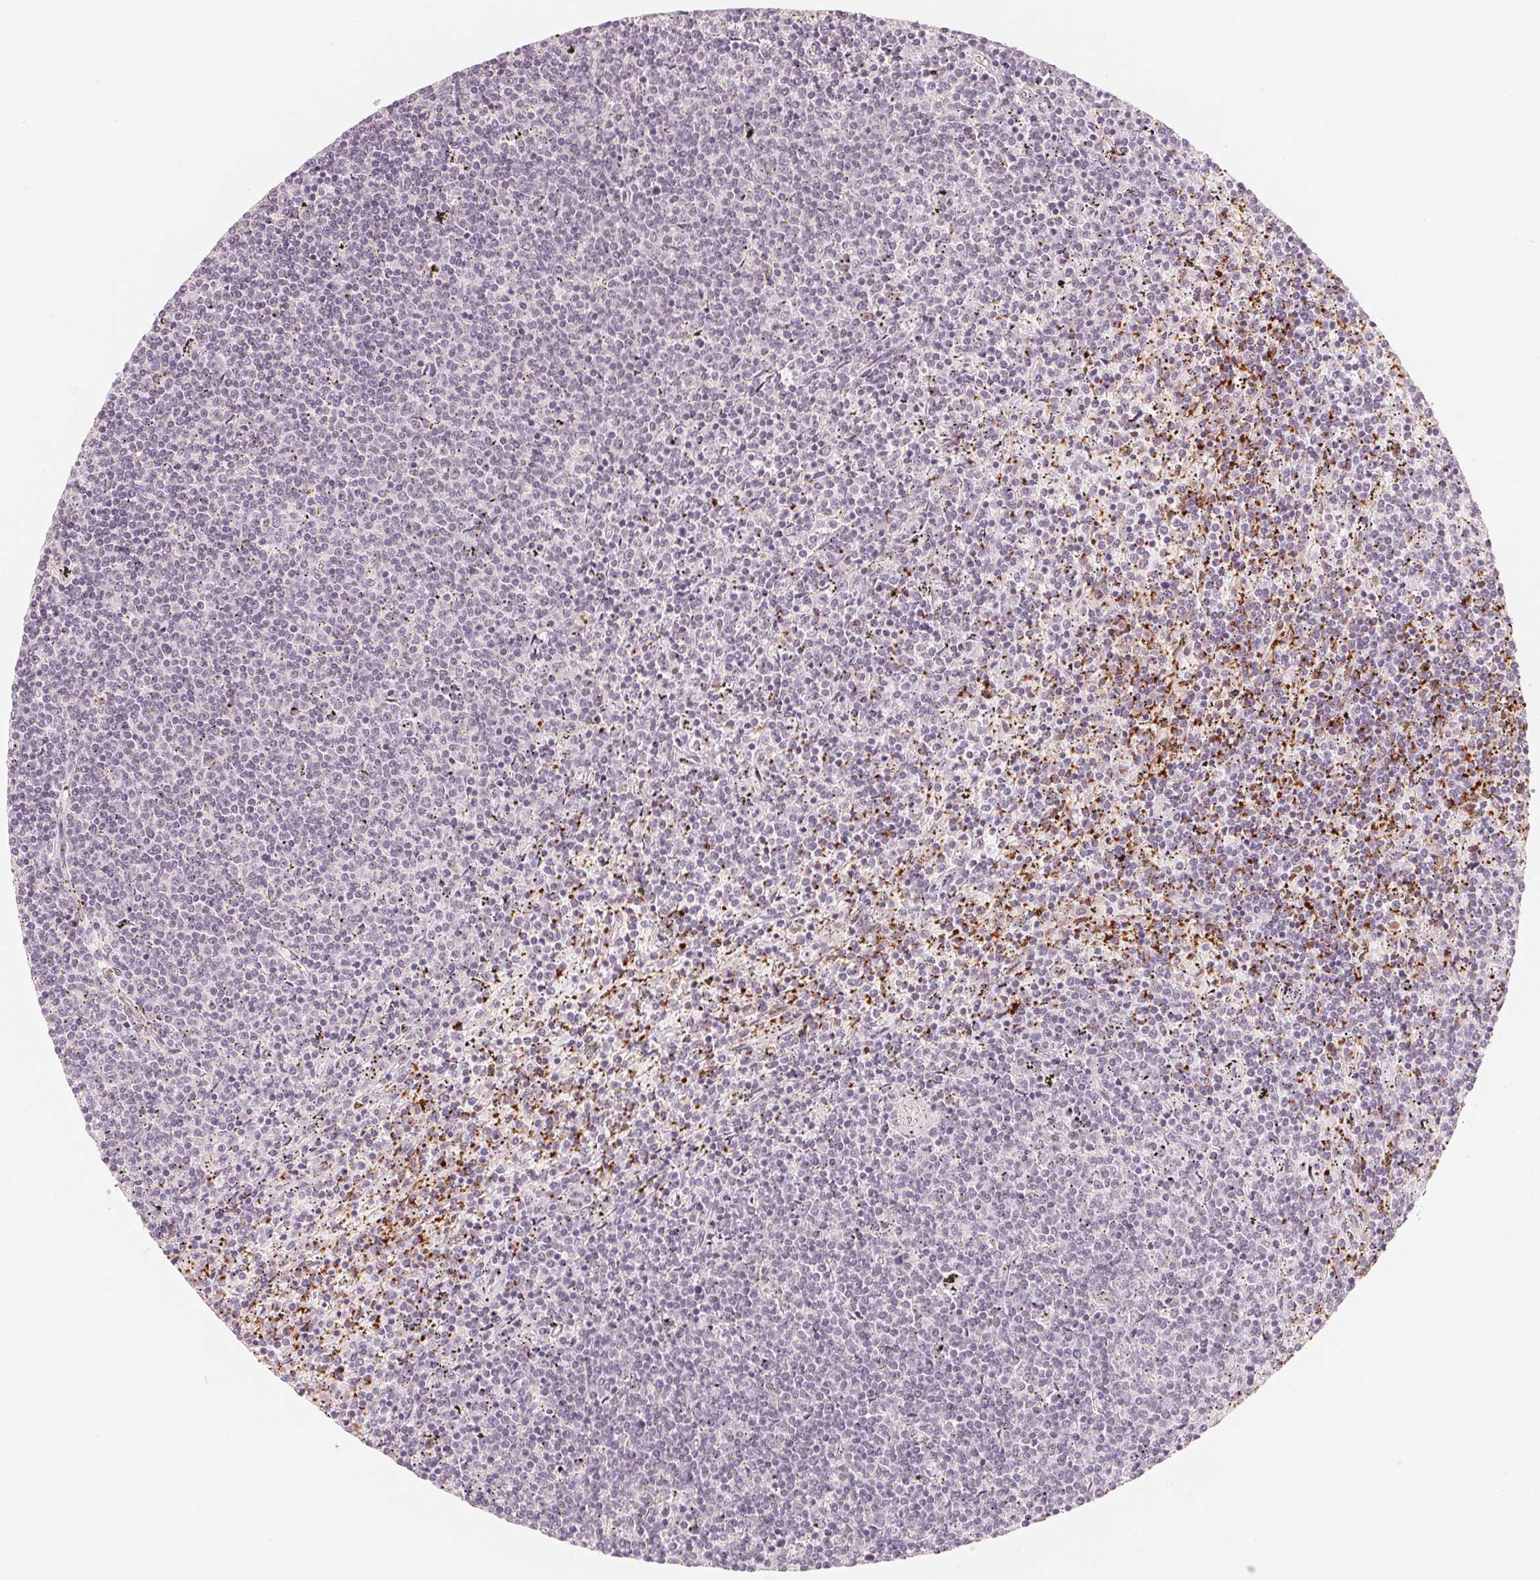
{"staining": {"intensity": "negative", "quantity": "none", "location": "none"}, "tissue": "lymphoma", "cell_type": "Tumor cells", "image_type": "cancer", "snomed": [{"axis": "morphology", "description": "Malignant lymphoma, non-Hodgkin's type, Low grade"}, {"axis": "topography", "description": "Spleen"}], "caption": "Tumor cells show no significant protein staining in low-grade malignant lymphoma, non-Hodgkin's type.", "gene": "ARHGAP22", "patient": {"sex": "female", "age": 50}}